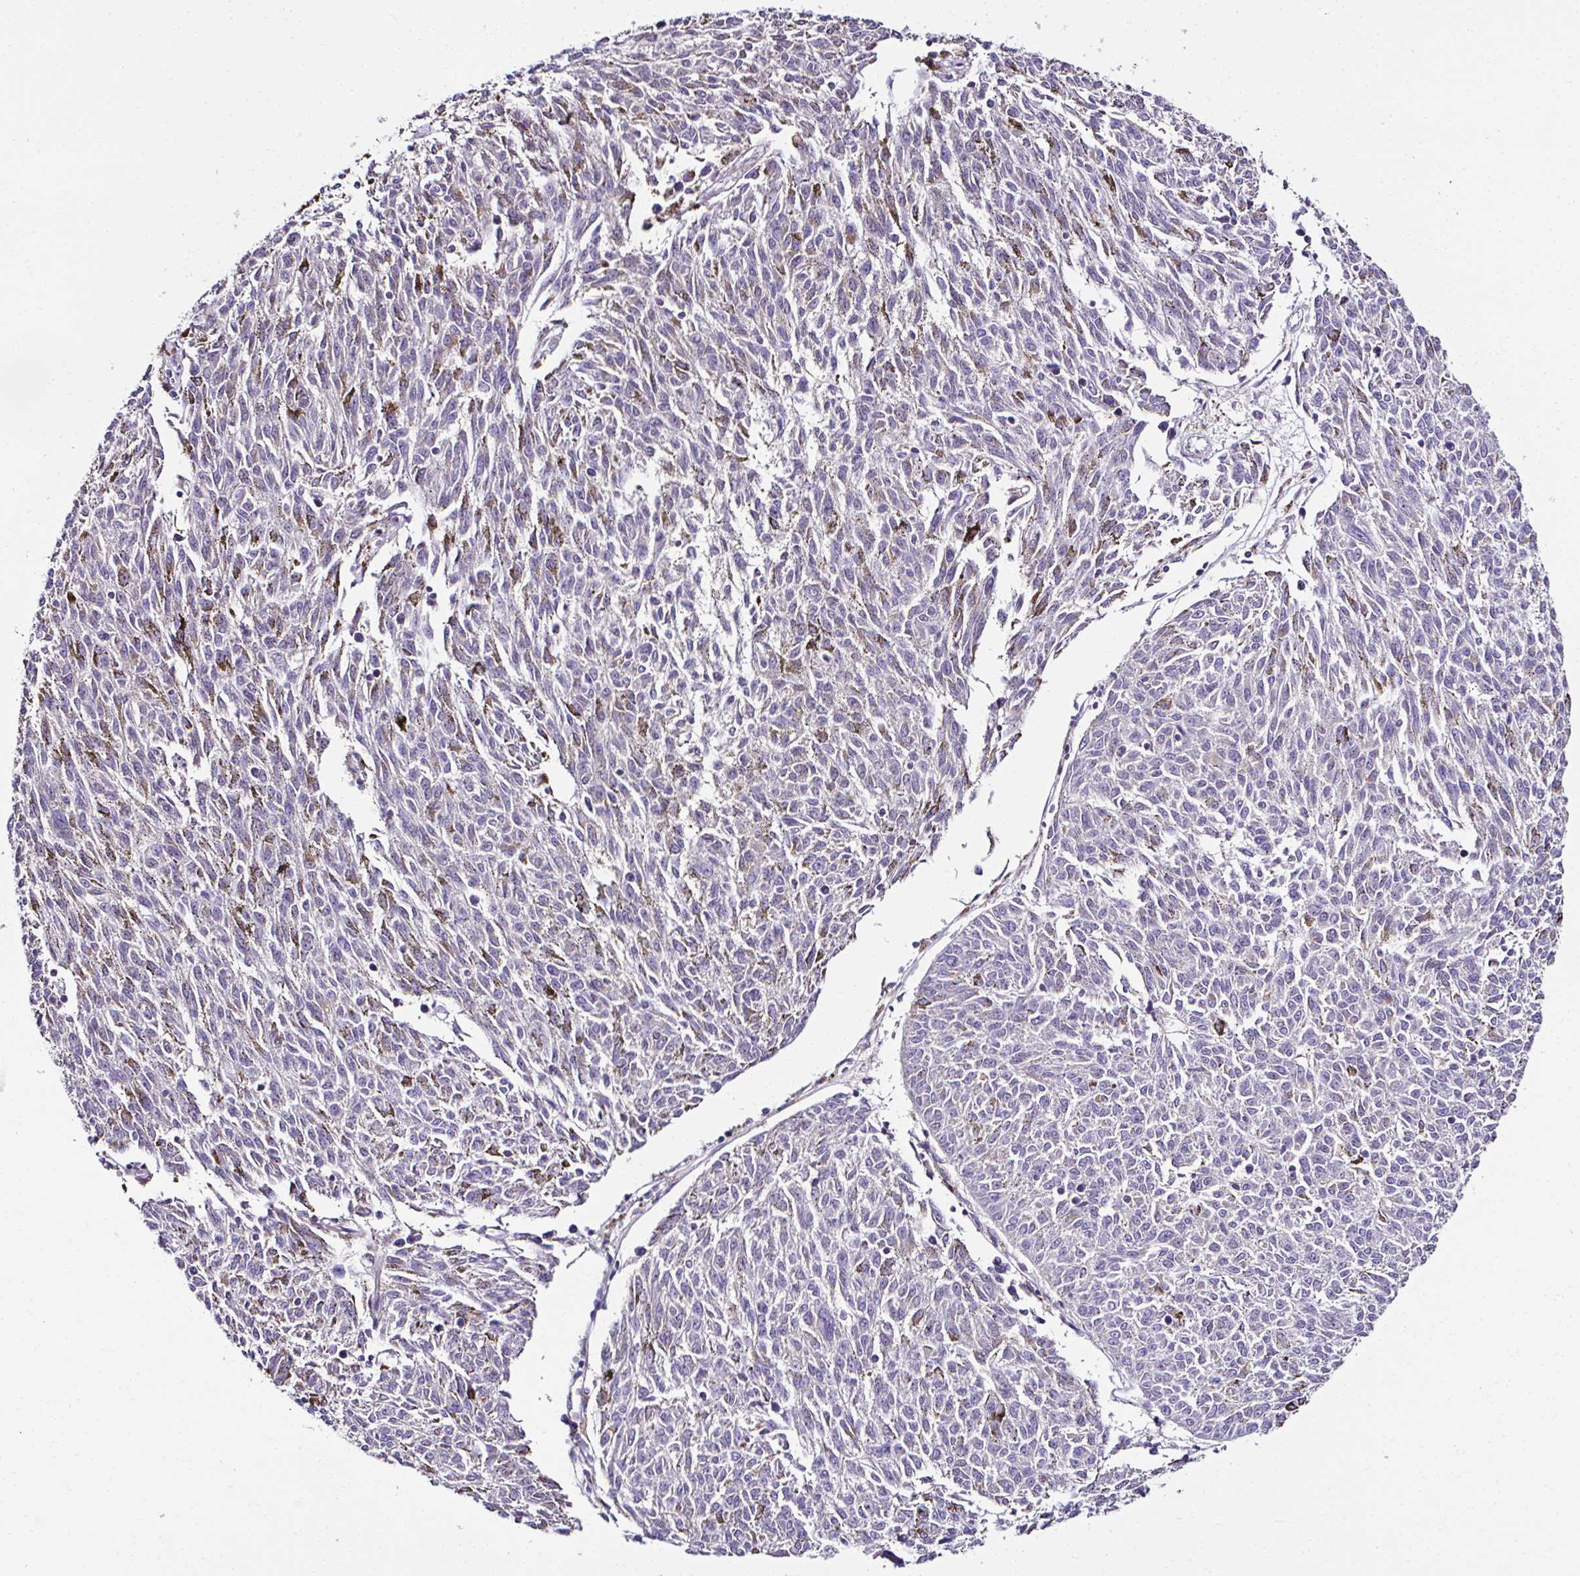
{"staining": {"intensity": "negative", "quantity": "none", "location": "none"}, "tissue": "melanoma", "cell_type": "Tumor cells", "image_type": "cancer", "snomed": [{"axis": "morphology", "description": "Malignant melanoma, NOS"}, {"axis": "topography", "description": "Skin"}], "caption": "A micrograph of malignant melanoma stained for a protein demonstrates no brown staining in tumor cells.", "gene": "CCDC85C", "patient": {"sex": "female", "age": 72}}